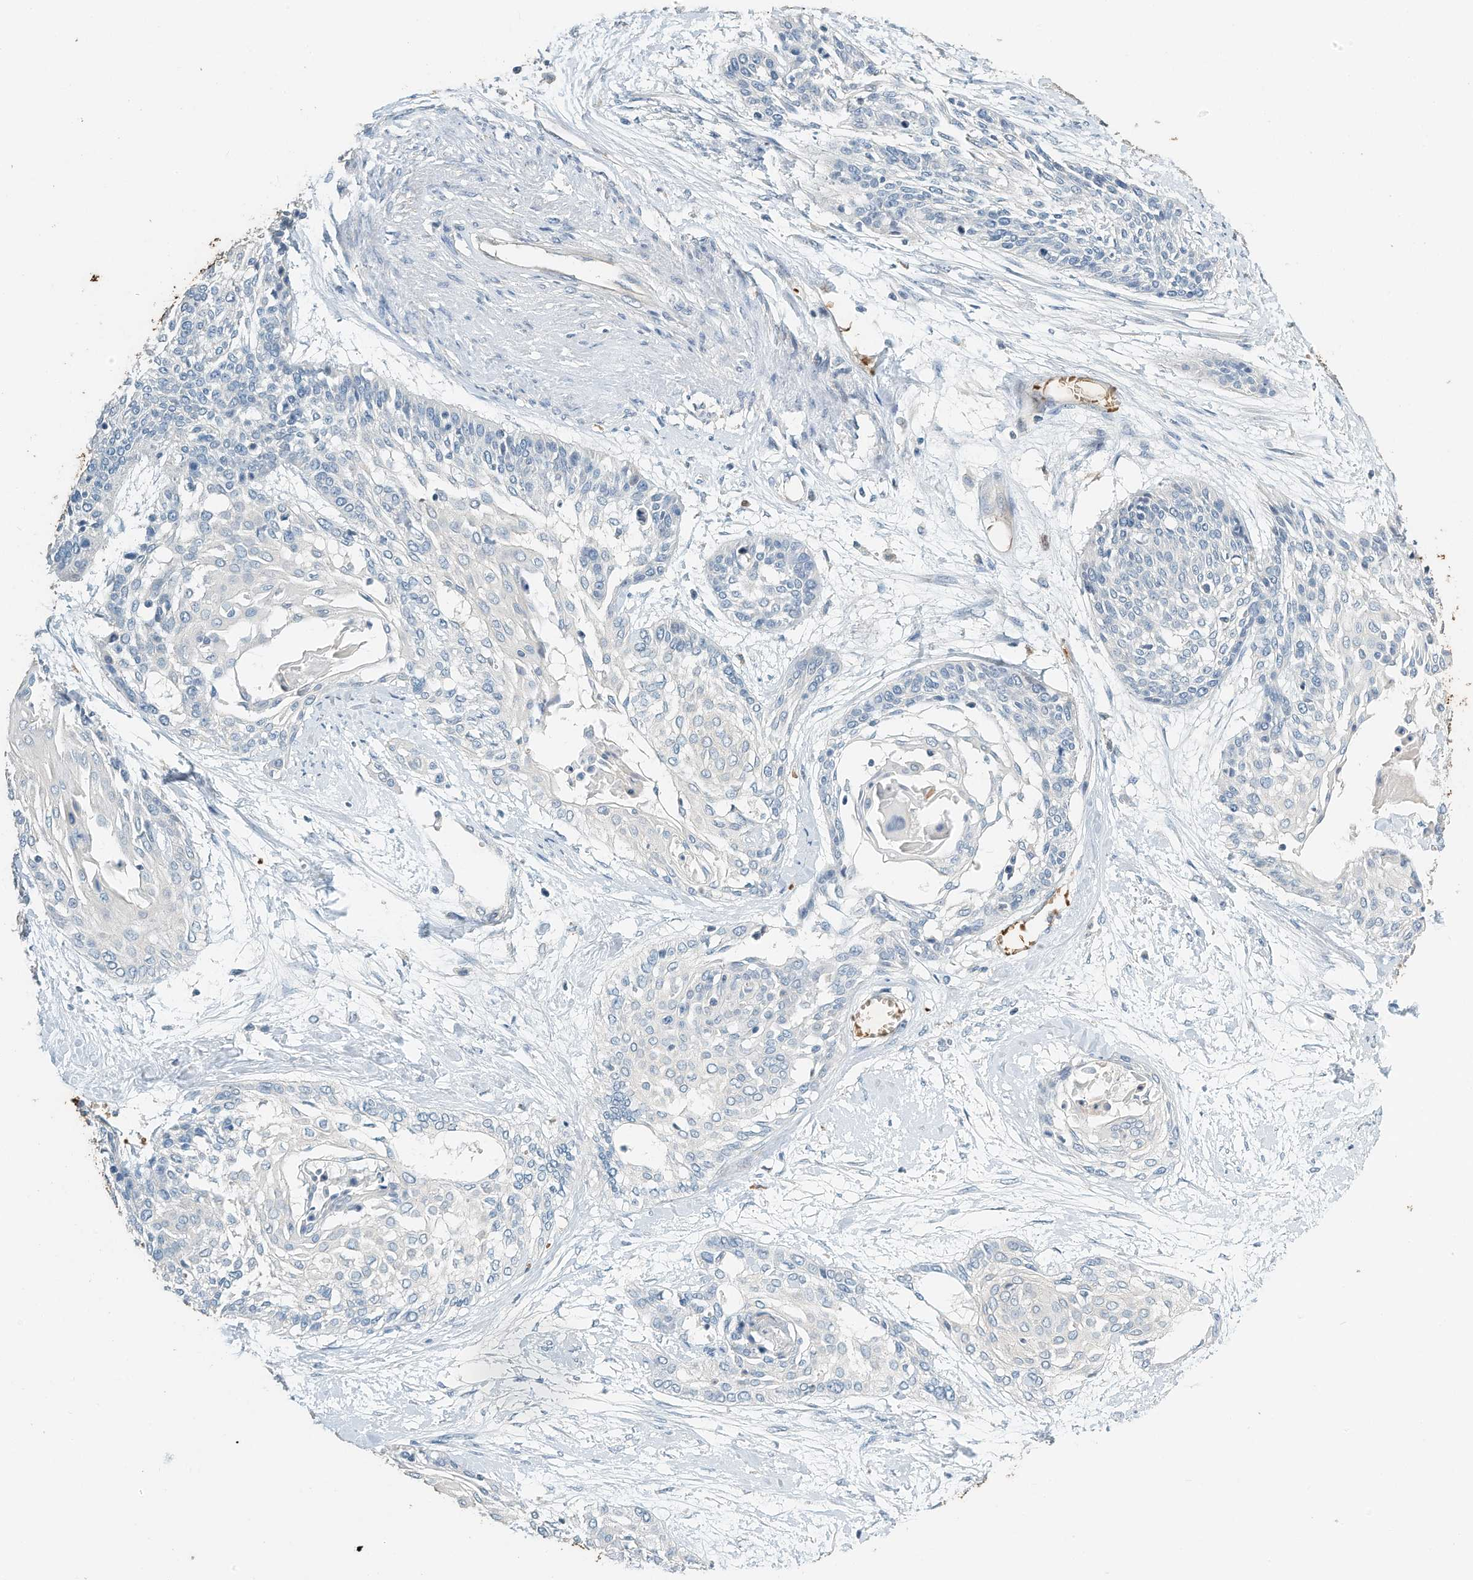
{"staining": {"intensity": "negative", "quantity": "none", "location": "none"}, "tissue": "cervical cancer", "cell_type": "Tumor cells", "image_type": "cancer", "snomed": [{"axis": "morphology", "description": "Squamous cell carcinoma, NOS"}, {"axis": "topography", "description": "Cervix"}], "caption": "Tumor cells show no significant staining in cervical squamous cell carcinoma. Nuclei are stained in blue.", "gene": "RCAN3", "patient": {"sex": "female", "age": 57}}